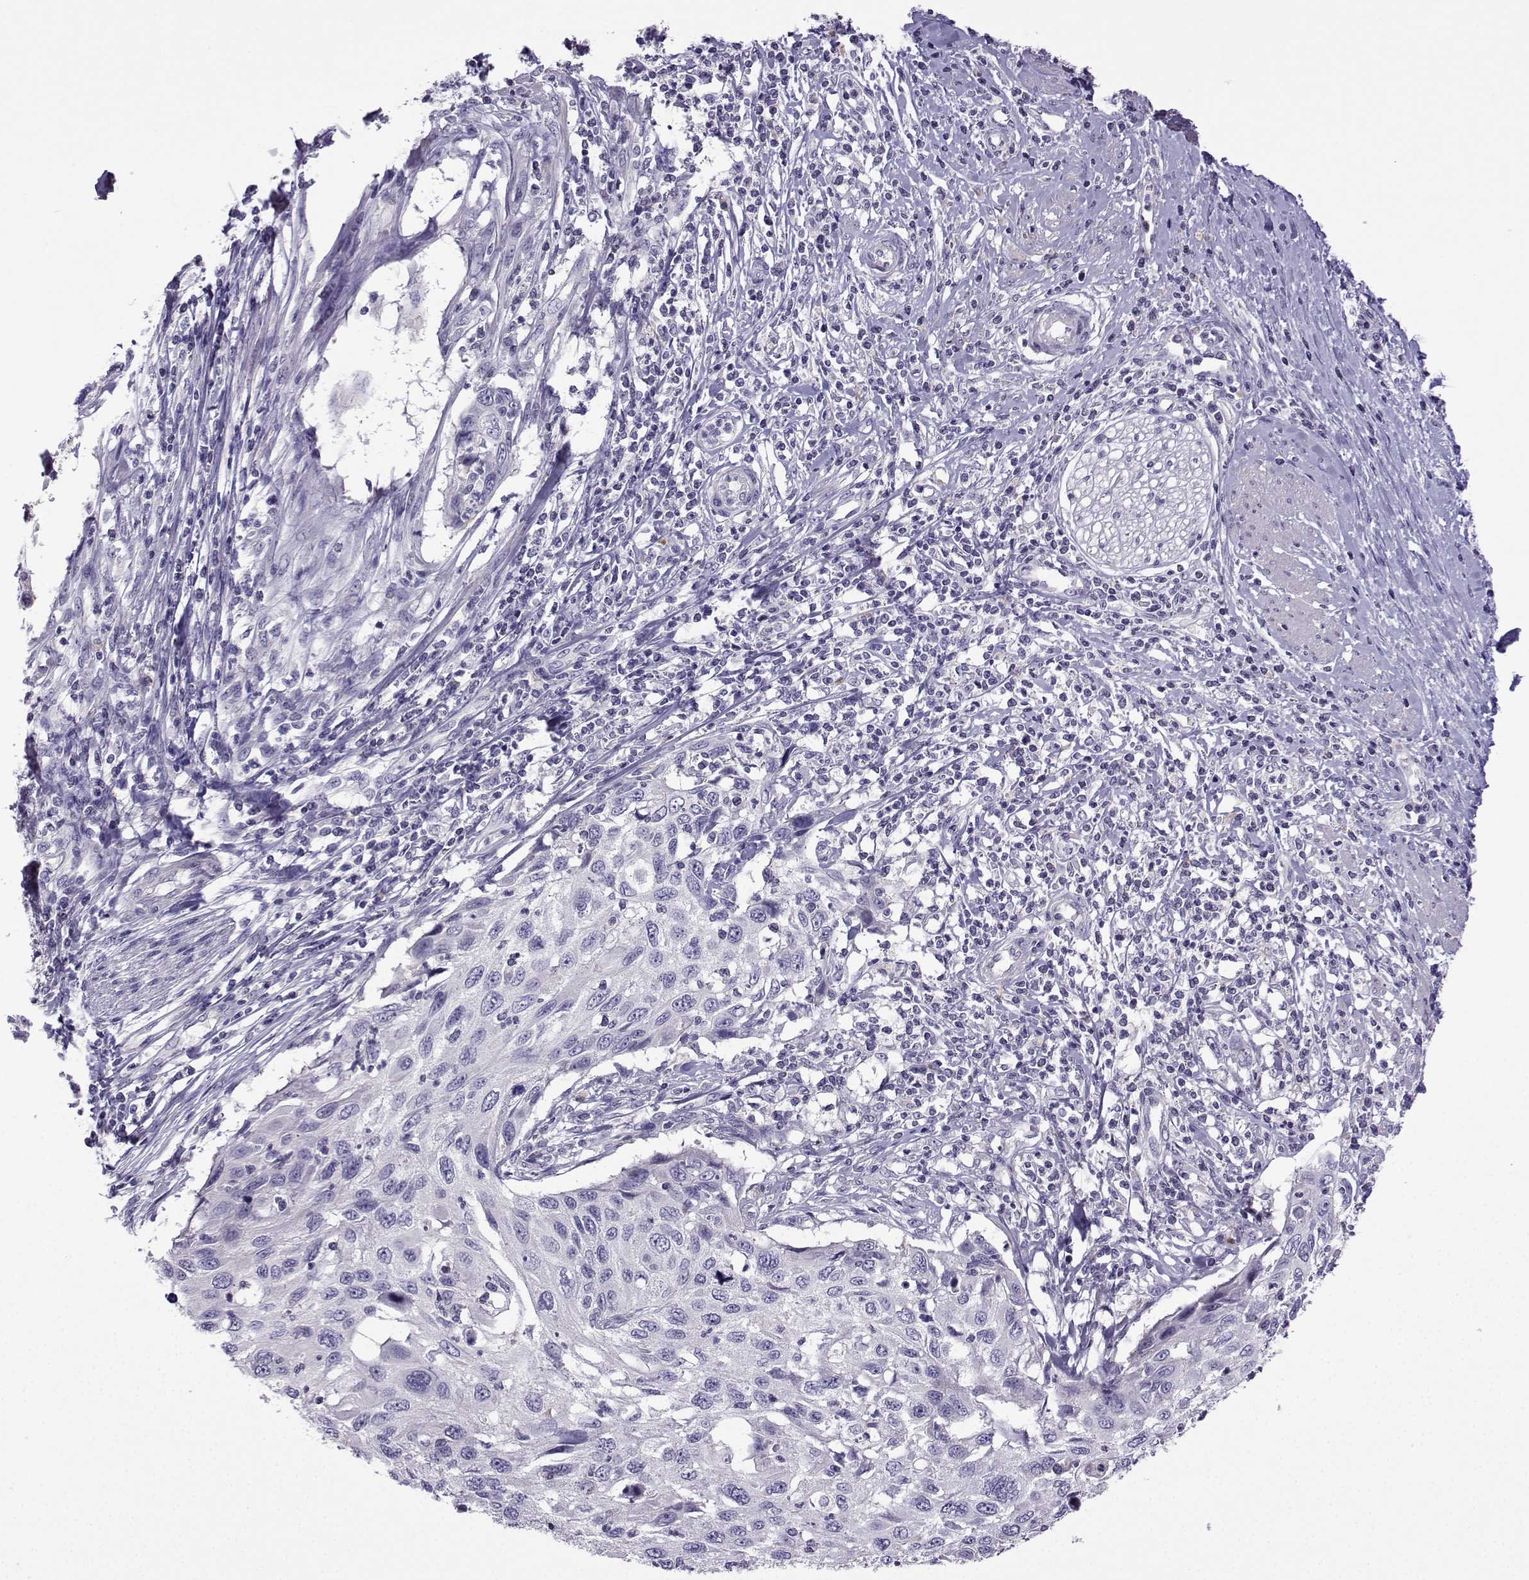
{"staining": {"intensity": "negative", "quantity": "none", "location": "none"}, "tissue": "cervical cancer", "cell_type": "Tumor cells", "image_type": "cancer", "snomed": [{"axis": "morphology", "description": "Squamous cell carcinoma, NOS"}, {"axis": "topography", "description": "Cervix"}], "caption": "Immunohistochemistry histopathology image of neoplastic tissue: human cervical squamous cell carcinoma stained with DAB demonstrates no significant protein expression in tumor cells. Nuclei are stained in blue.", "gene": "CFAP70", "patient": {"sex": "female", "age": 70}}